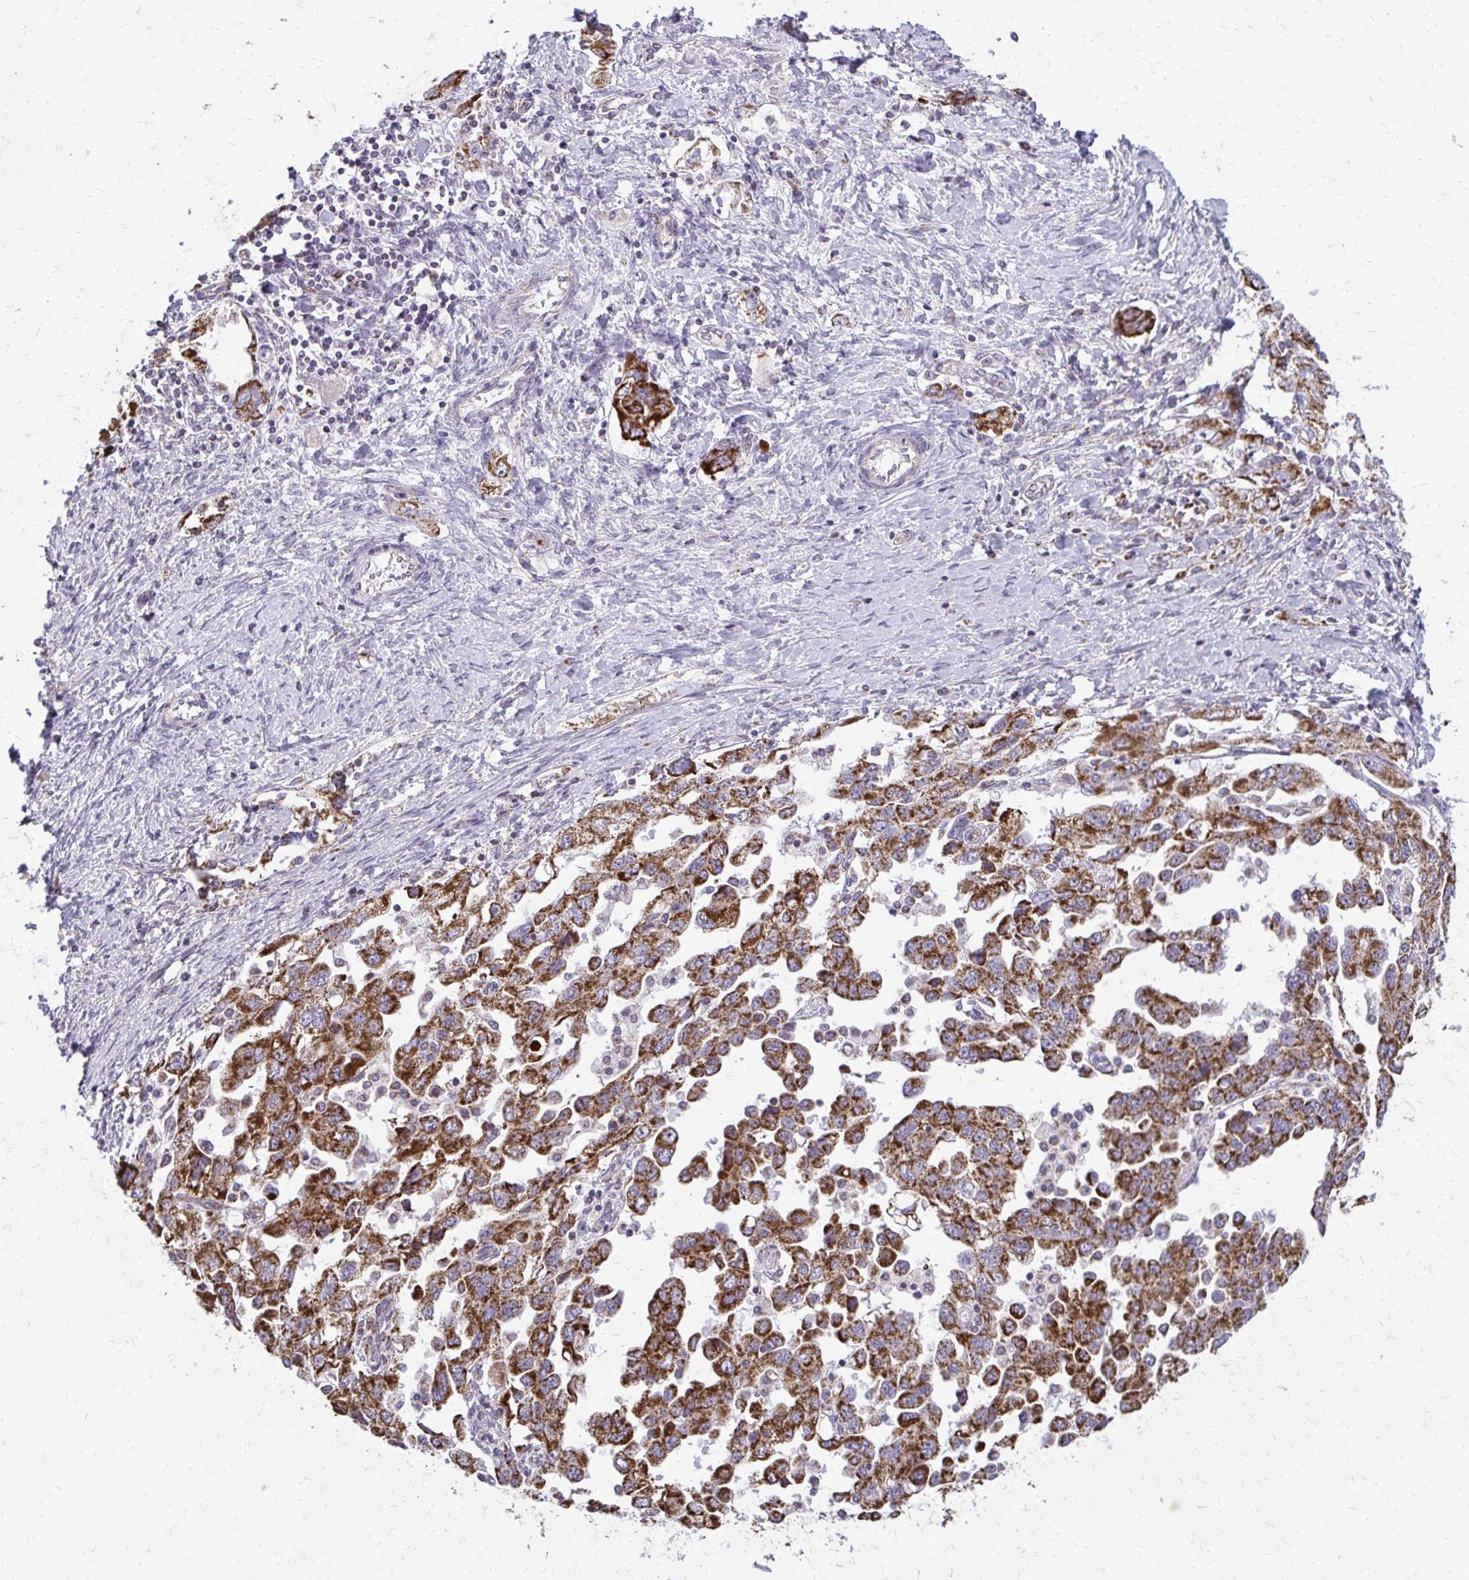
{"staining": {"intensity": "strong", "quantity": ">75%", "location": "cytoplasmic/membranous"}, "tissue": "ovarian cancer", "cell_type": "Tumor cells", "image_type": "cancer", "snomed": [{"axis": "morphology", "description": "Carcinoma, NOS"}, {"axis": "morphology", "description": "Cystadenocarcinoma, serous, NOS"}, {"axis": "topography", "description": "Ovary"}], "caption": "Tumor cells demonstrate strong cytoplasmic/membranous staining in approximately >75% of cells in ovarian cancer (carcinoma). Nuclei are stained in blue.", "gene": "IFIT1", "patient": {"sex": "female", "age": 69}}